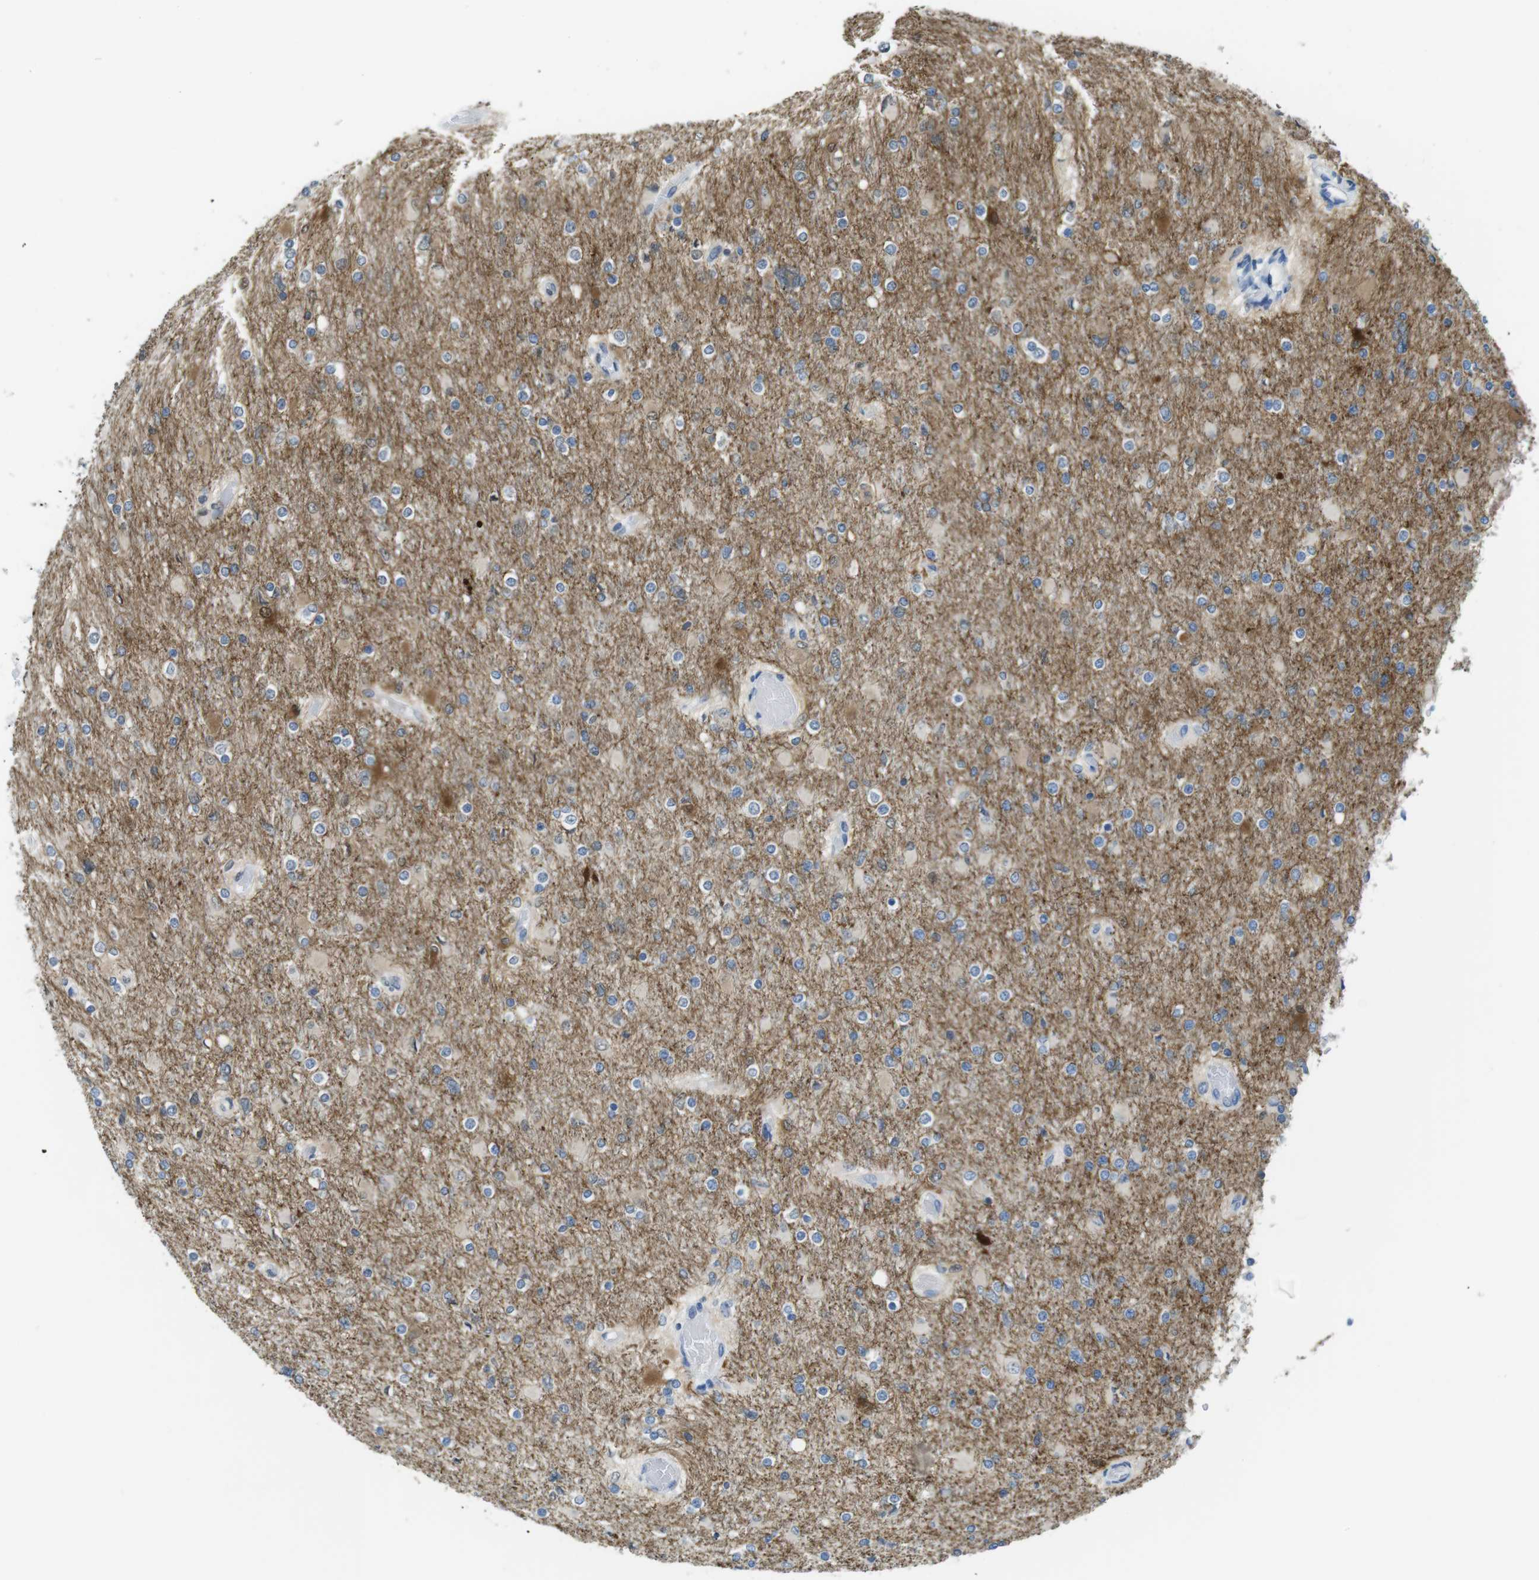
{"staining": {"intensity": "negative", "quantity": "none", "location": "none"}, "tissue": "glioma", "cell_type": "Tumor cells", "image_type": "cancer", "snomed": [{"axis": "morphology", "description": "Glioma, malignant, High grade"}, {"axis": "topography", "description": "Cerebral cortex"}], "caption": "DAB (3,3'-diaminobenzidine) immunohistochemical staining of malignant glioma (high-grade) demonstrates no significant positivity in tumor cells.", "gene": "GAP43", "patient": {"sex": "female", "age": 36}}